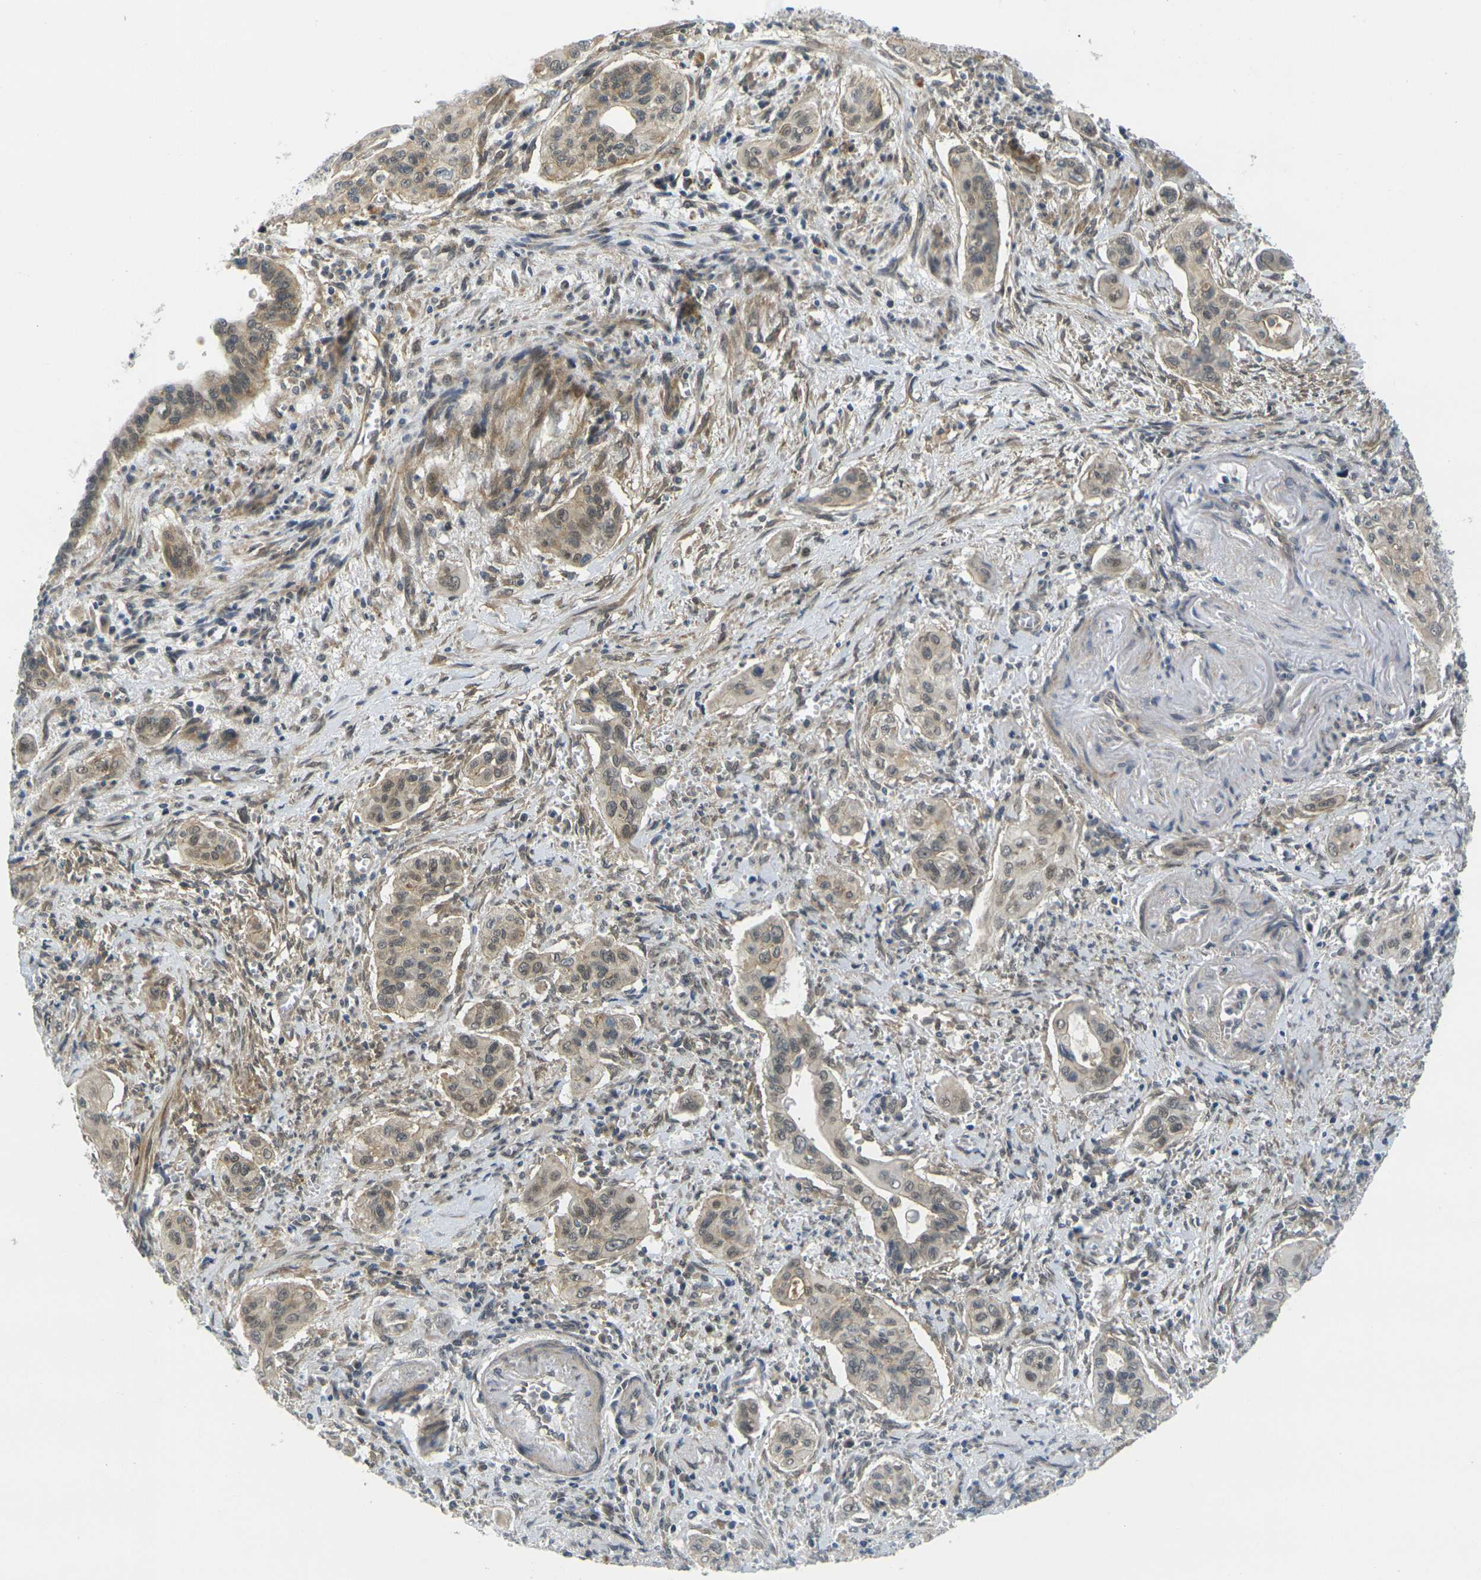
{"staining": {"intensity": "moderate", "quantity": ">75%", "location": "cytoplasmic/membranous,nuclear"}, "tissue": "pancreatic cancer", "cell_type": "Tumor cells", "image_type": "cancer", "snomed": [{"axis": "morphology", "description": "Adenocarcinoma, NOS"}, {"axis": "topography", "description": "Pancreas"}], "caption": "Moderate cytoplasmic/membranous and nuclear staining for a protein is seen in approximately >75% of tumor cells of pancreatic cancer using immunohistochemistry.", "gene": "KCTD10", "patient": {"sex": "male", "age": 77}}